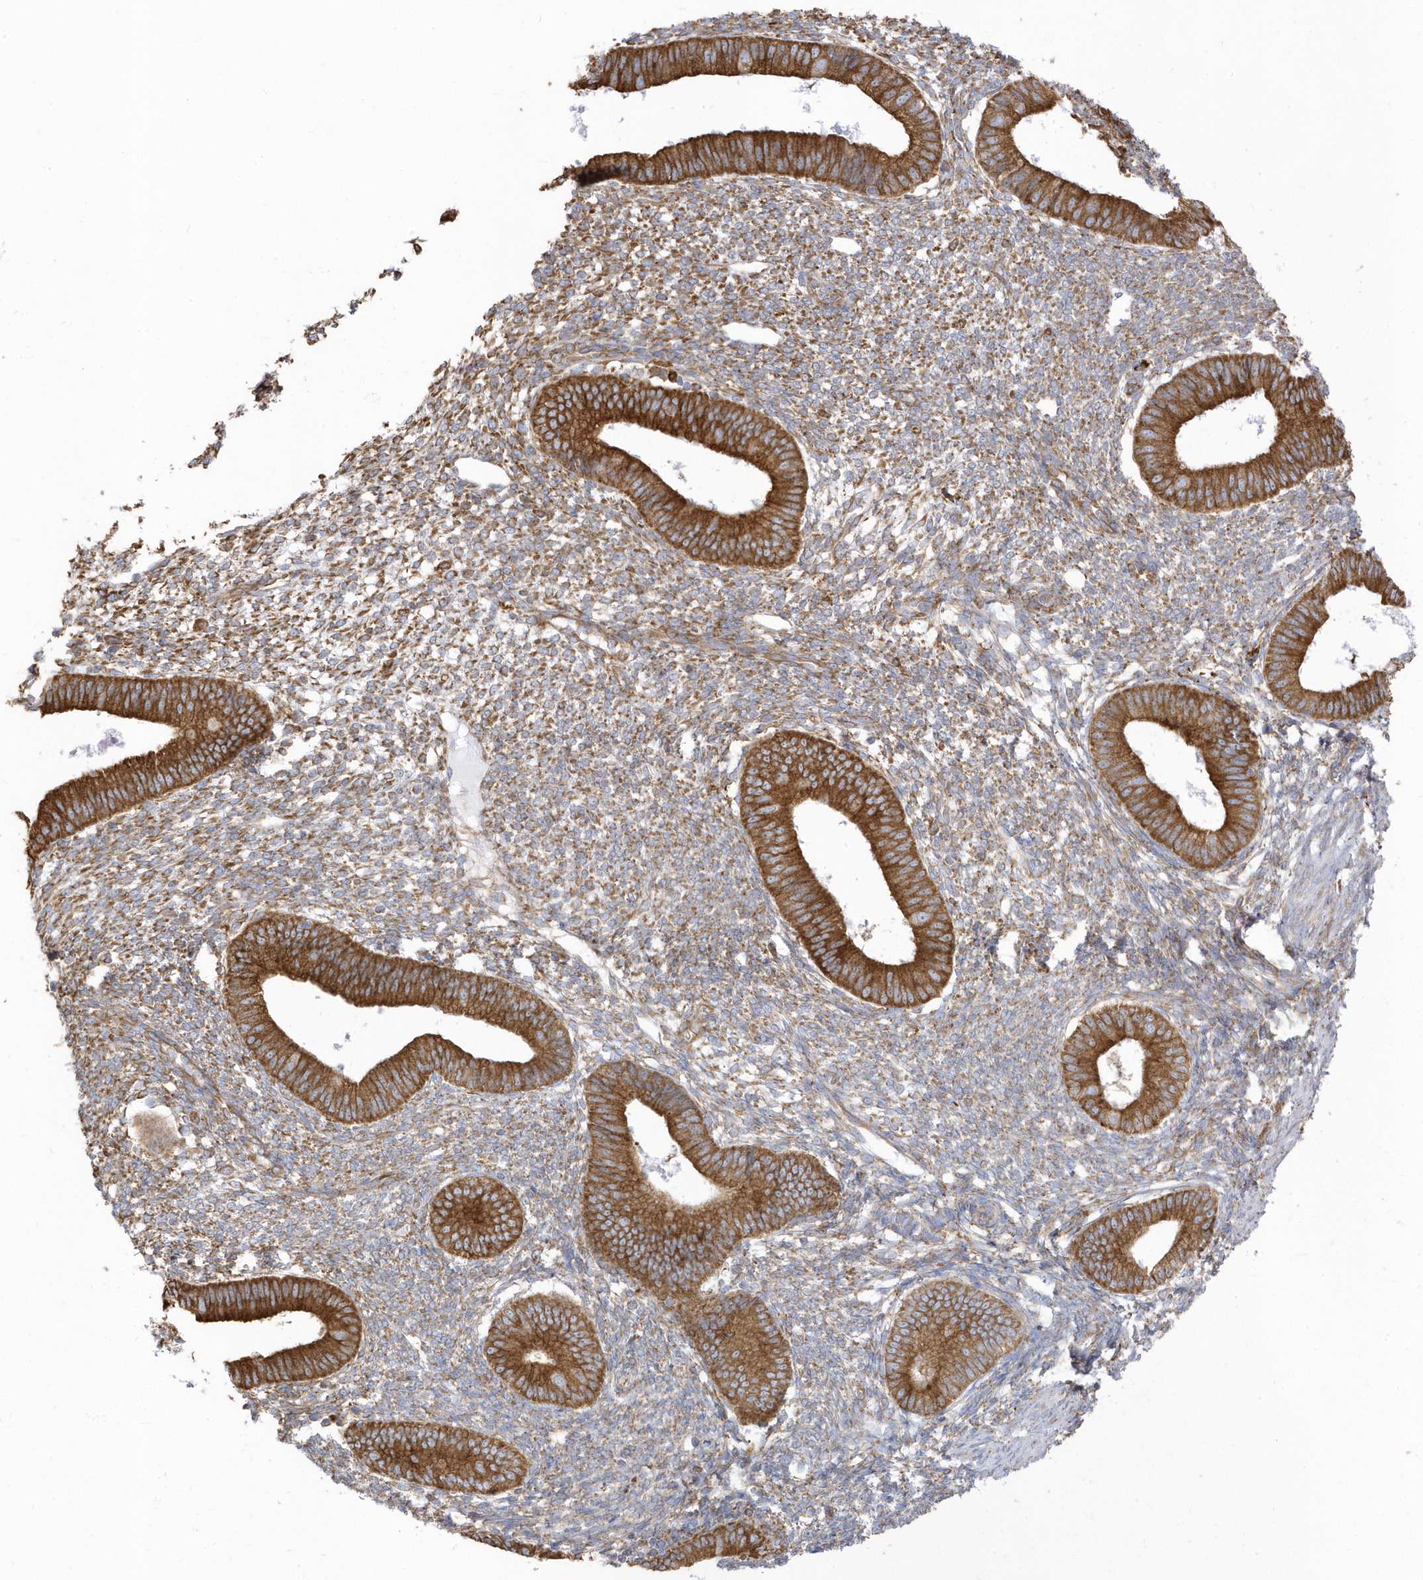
{"staining": {"intensity": "moderate", "quantity": ">75%", "location": "cytoplasmic/membranous"}, "tissue": "endometrium", "cell_type": "Cells in endometrial stroma", "image_type": "normal", "snomed": [{"axis": "morphology", "description": "Normal tissue, NOS"}, {"axis": "topography", "description": "Endometrium"}], "caption": "Immunohistochemical staining of unremarkable human endometrium demonstrates >75% levels of moderate cytoplasmic/membranous protein positivity in about >75% of cells in endometrial stroma. (IHC, brightfield microscopy, high magnification).", "gene": "PDIA6", "patient": {"sex": "female", "age": 46}}